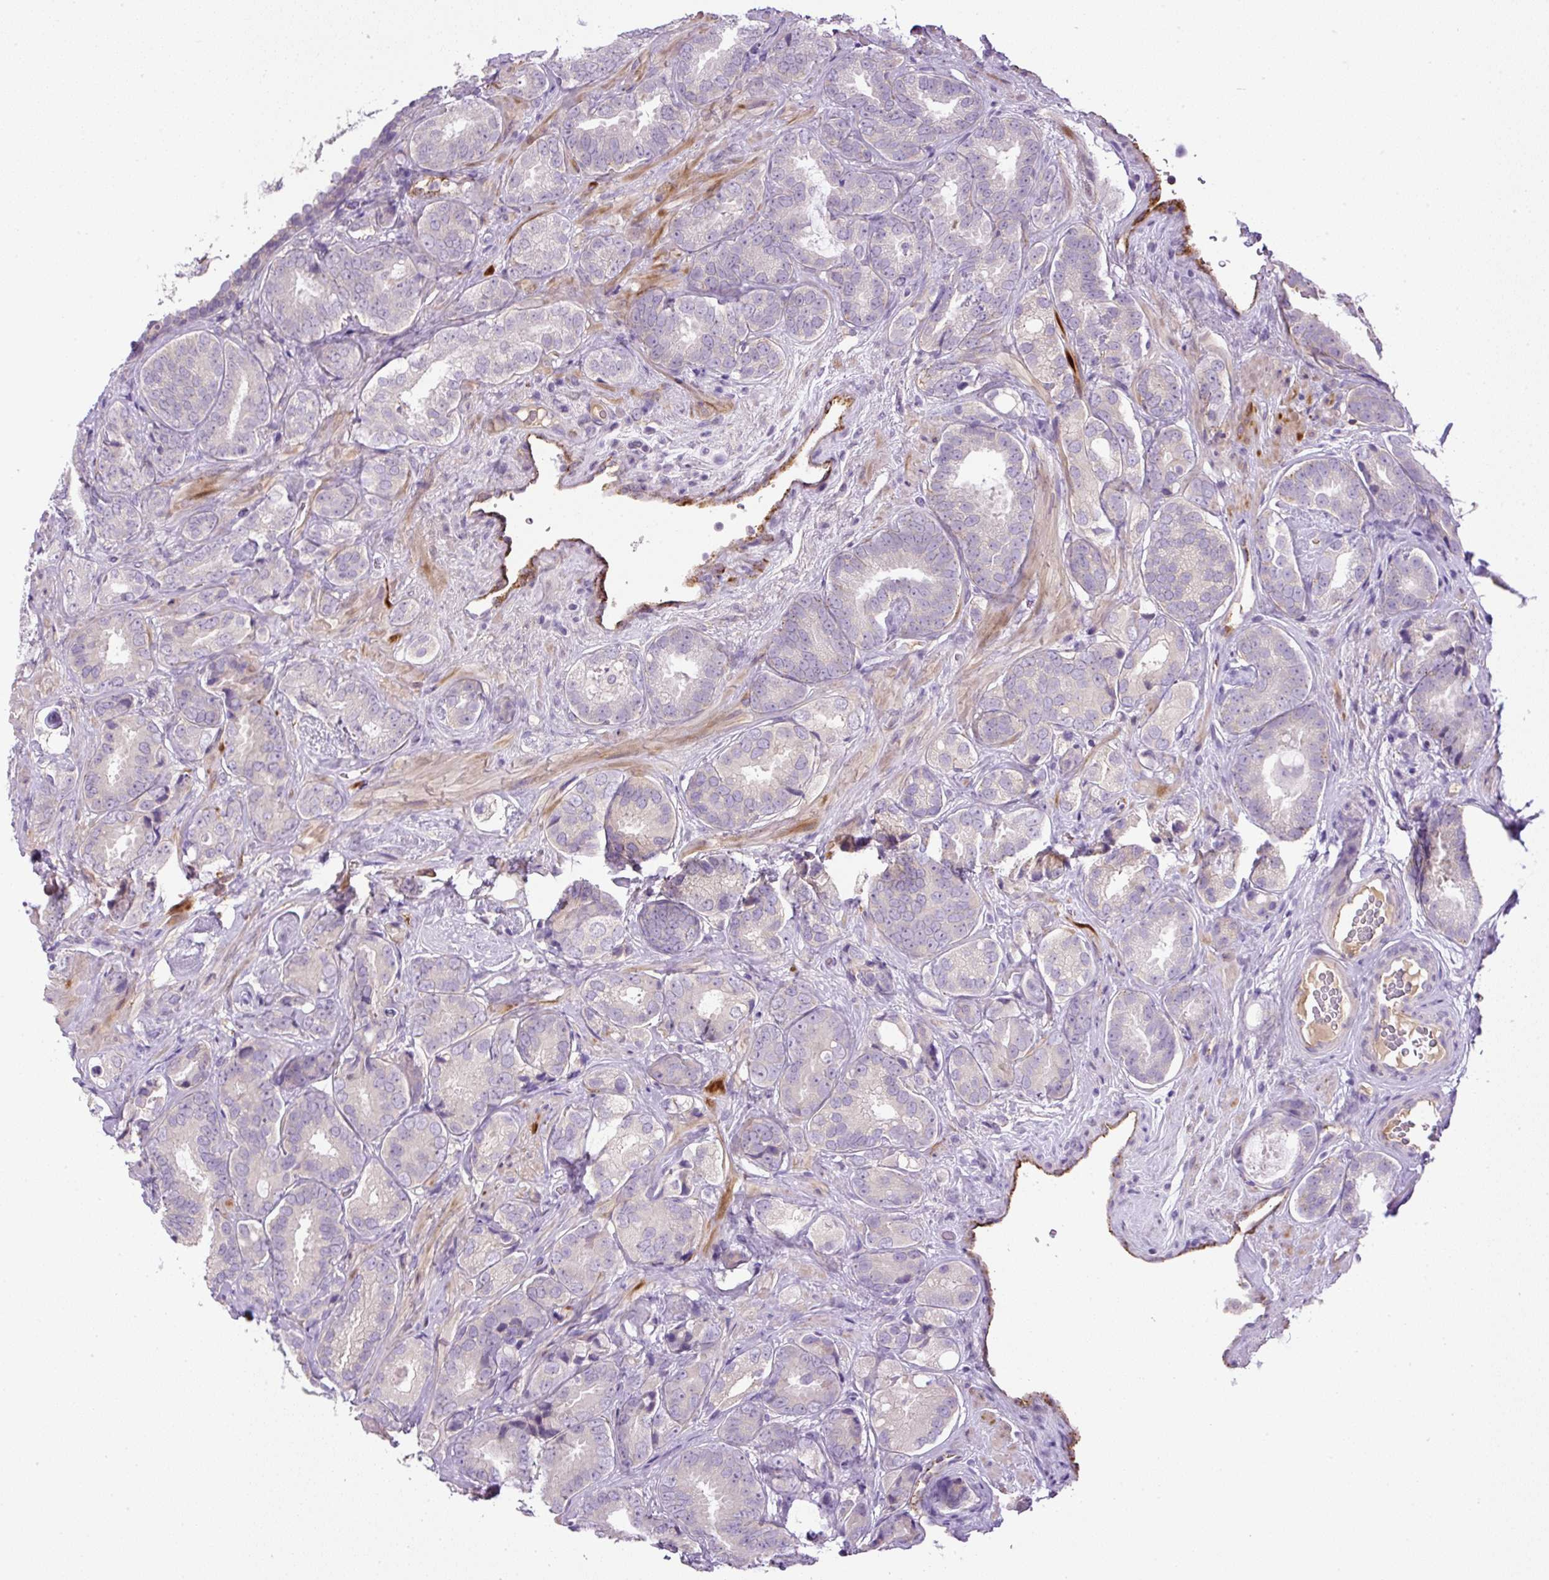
{"staining": {"intensity": "negative", "quantity": "none", "location": "none"}, "tissue": "prostate cancer", "cell_type": "Tumor cells", "image_type": "cancer", "snomed": [{"axis": "morphology", "description": "Adenocarcinoma, High grade"}, {"axis": "topography", "description": "Prostate"}], "caption": "Protein analysis of prostate cancer (high-grade adenocarcinoma) reveals no significant staining in tumor cells.", "gene": "LEFTY2", "patient": {"sex": "male", "age": 71}}